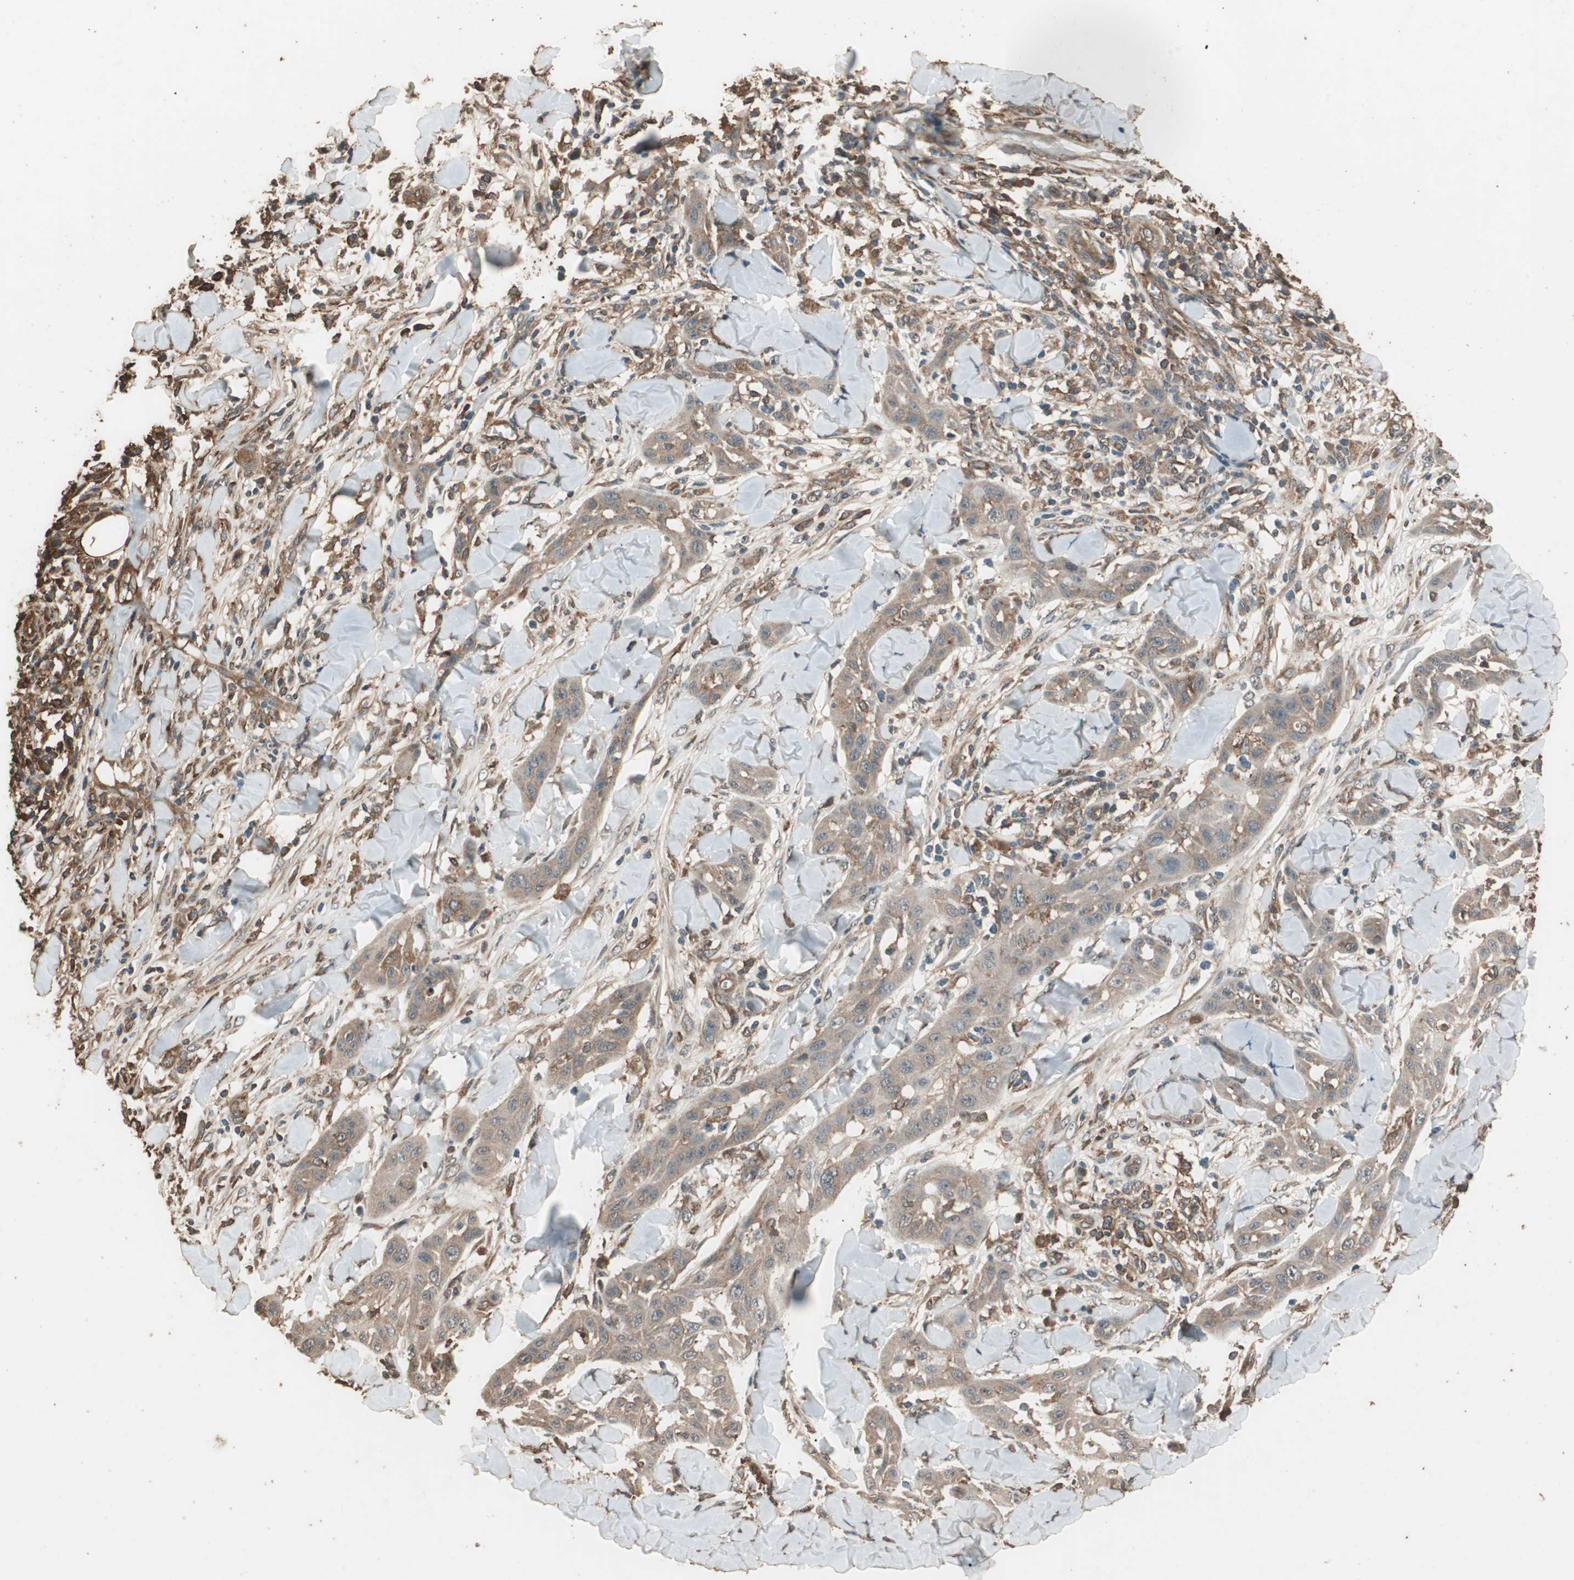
{"staining": {"intensity": "moderate", "quantity": ">75%", "location": "cytoplasmic/membranous"}, "tissue": "skin cancer", "cell_type": "Tumor cells", "image_type": "cancer", "snomed": [{"axis": "morphology", "description": "Squamous cell carcinoma, NOS"}, {"axis": "topography", "description": "Skin"}], "caption": "This image shows skin cancer stained with immunohistochemistry to label a protein in brown. The cytoplasmic/membranous of tumor cells show moderate positivity for the protein. Nuclei are counter-stained blue.", "gene": "CCN4", "patient": {"sex": "male", "age": 24}}